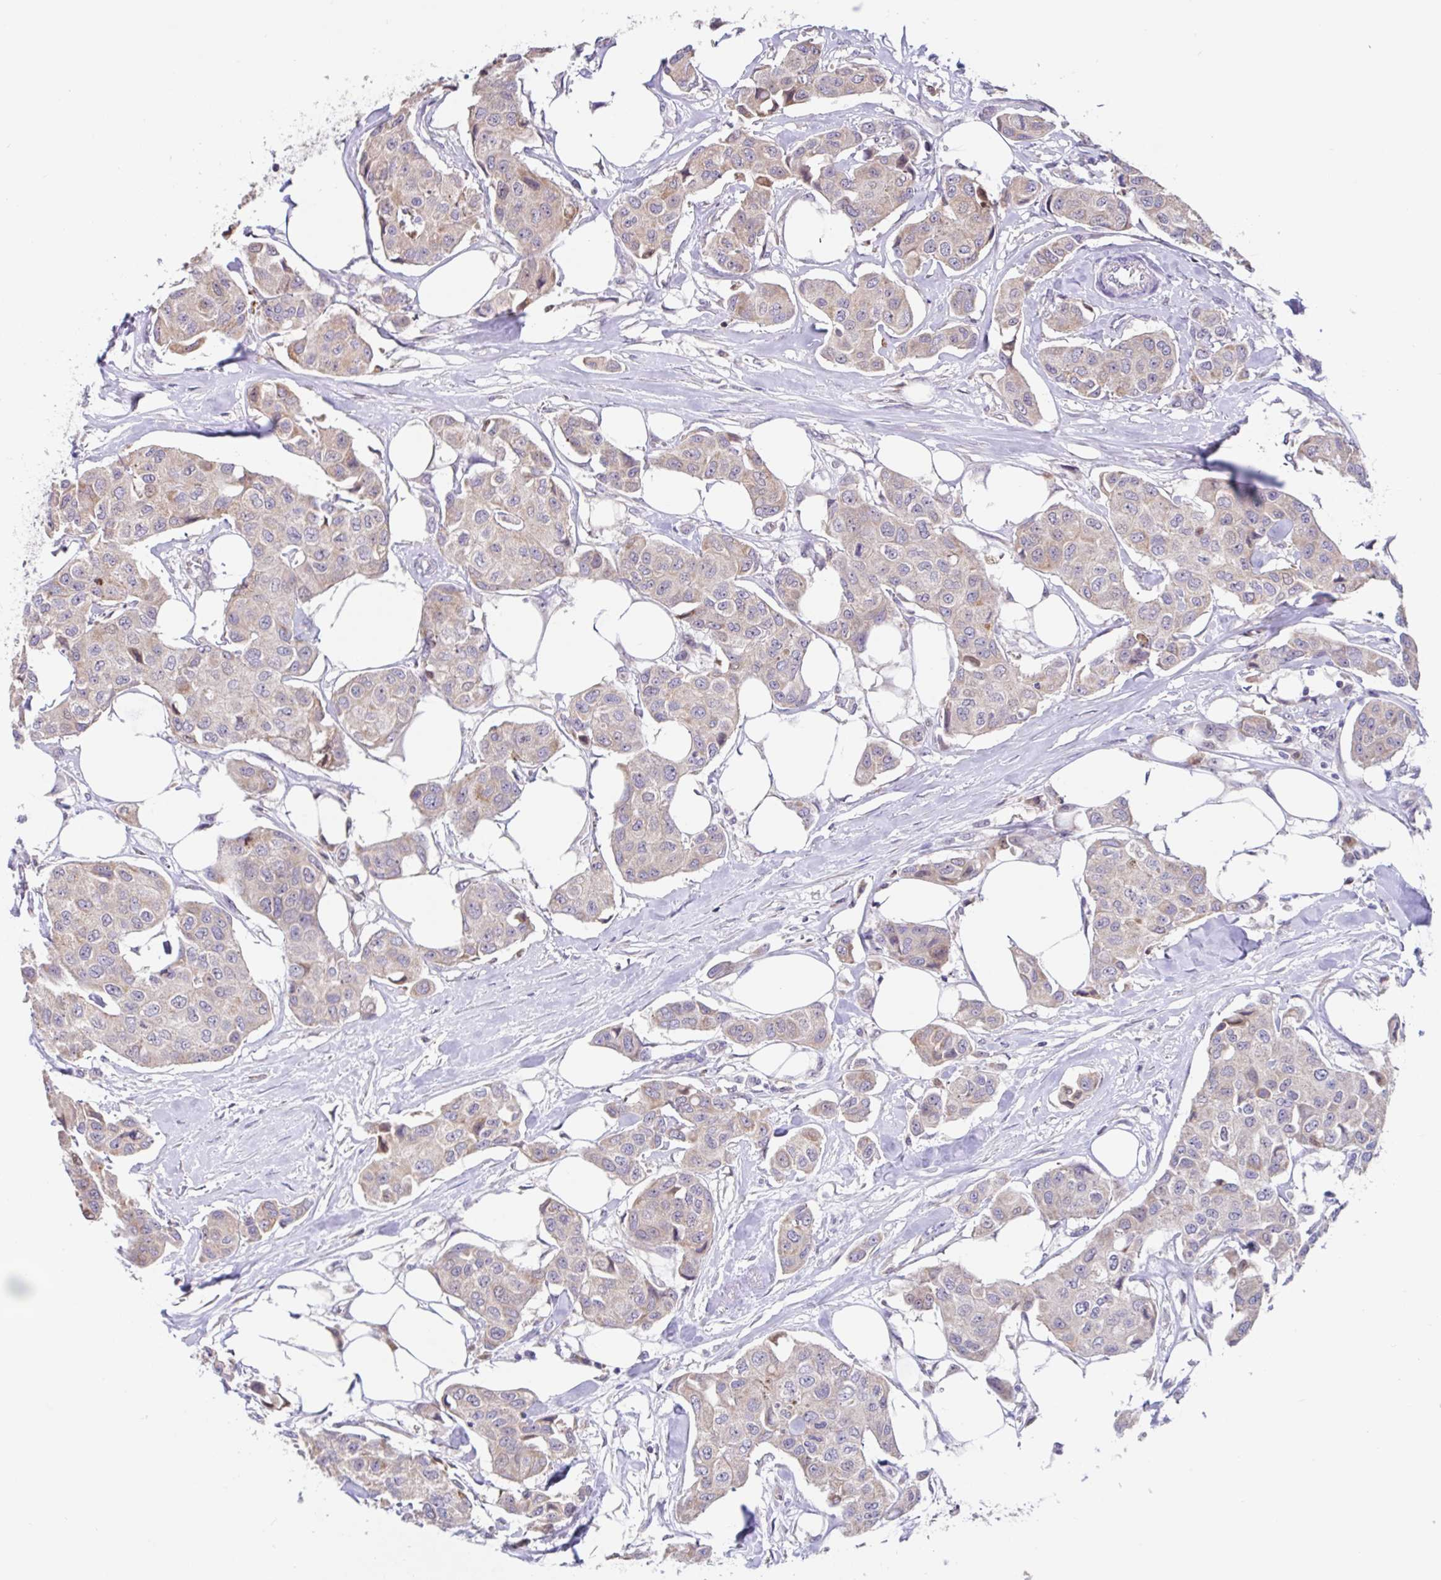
{"staining": {"intensity": "moderate", "quantity": "25%-75%", "location": "cytoplasmic/membranous"}, "tissue": "breast cancer", "cell_type": "Tumor cells", "image_type": "cancer", "snomed": [{"axis": "morphology", "description": "Duct carcinoma"}, {"axis": "topography", "description": "Breast"}, {"axis": "topography", "description": "Lymph node"}], "caption": "Immunohistochemical staining of breast intraductal carcinoma displays medium levels of moderate cytoplasmic/membranous protein expression in approximately 25%-75% of tumor cells. (DAB (3,3'-diaminobenzidine) = brown stain, brightfield microscopy at high magnification).", "gene": "NT5C1B", "patient": {"sex": "female", "age": 80}}